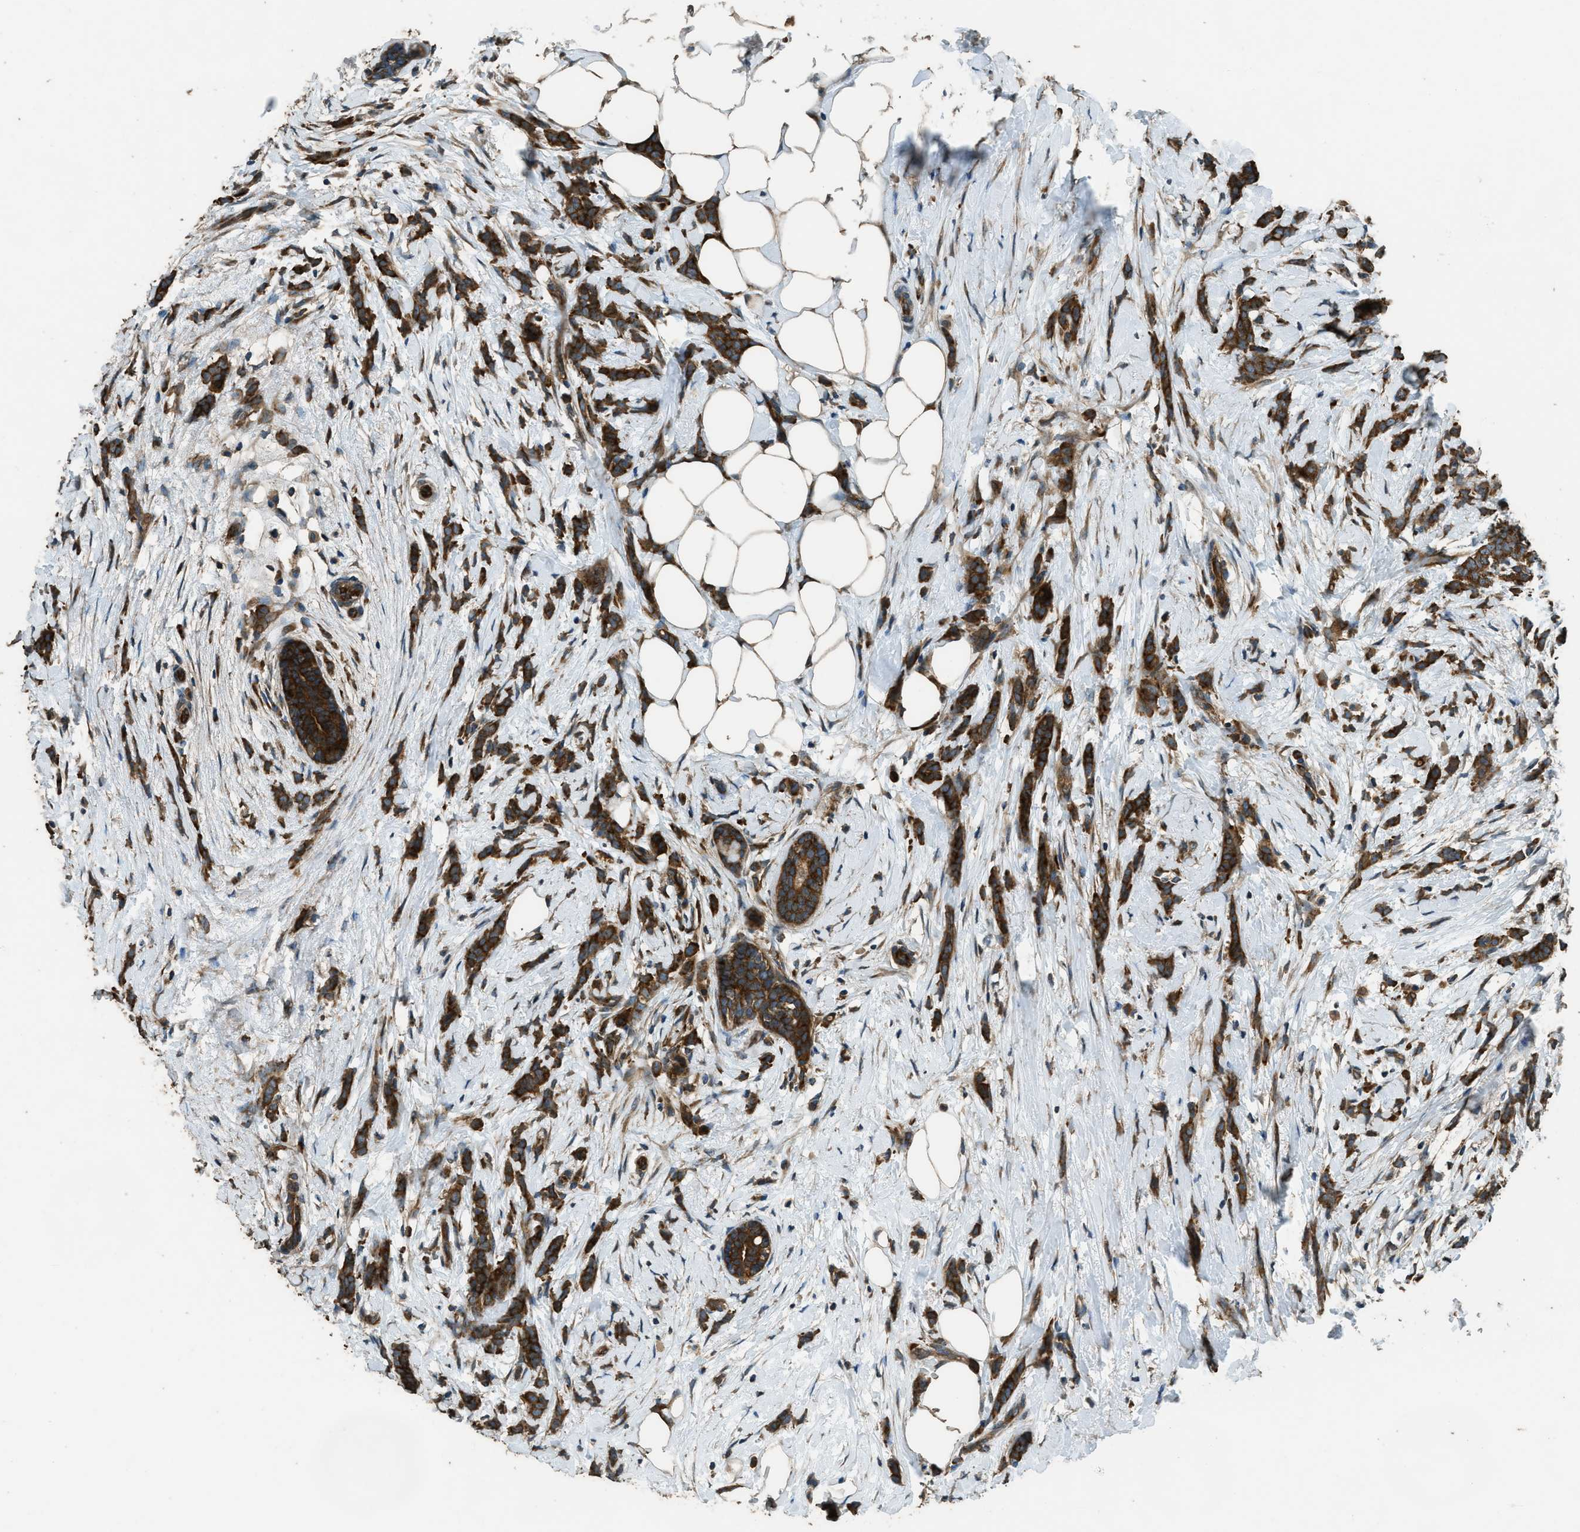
{"staining": {"intensity": "strong", "quantity": ">75%", "location": "cytoplasmic/membranous"}, "tissue": "breast cancer", "cell_type": "Tumor cells", "image_type": "cancer", "snomed": [{"axis": "morphology", "description": "Lobular carcinoma, in situ"}, {"axis": "morphology", "description": "Lobular carcinoma"}, {"axis": "topography", "description": "Breast"}], "caption": "The image reveals staining of lobular carcinoma in situ (breast), revealing strong cytoplasmic/membranous protein expression (brown color) within tumor cells.", "gene": "MARS1", "patient": {"sex": "female", "age": 41}}